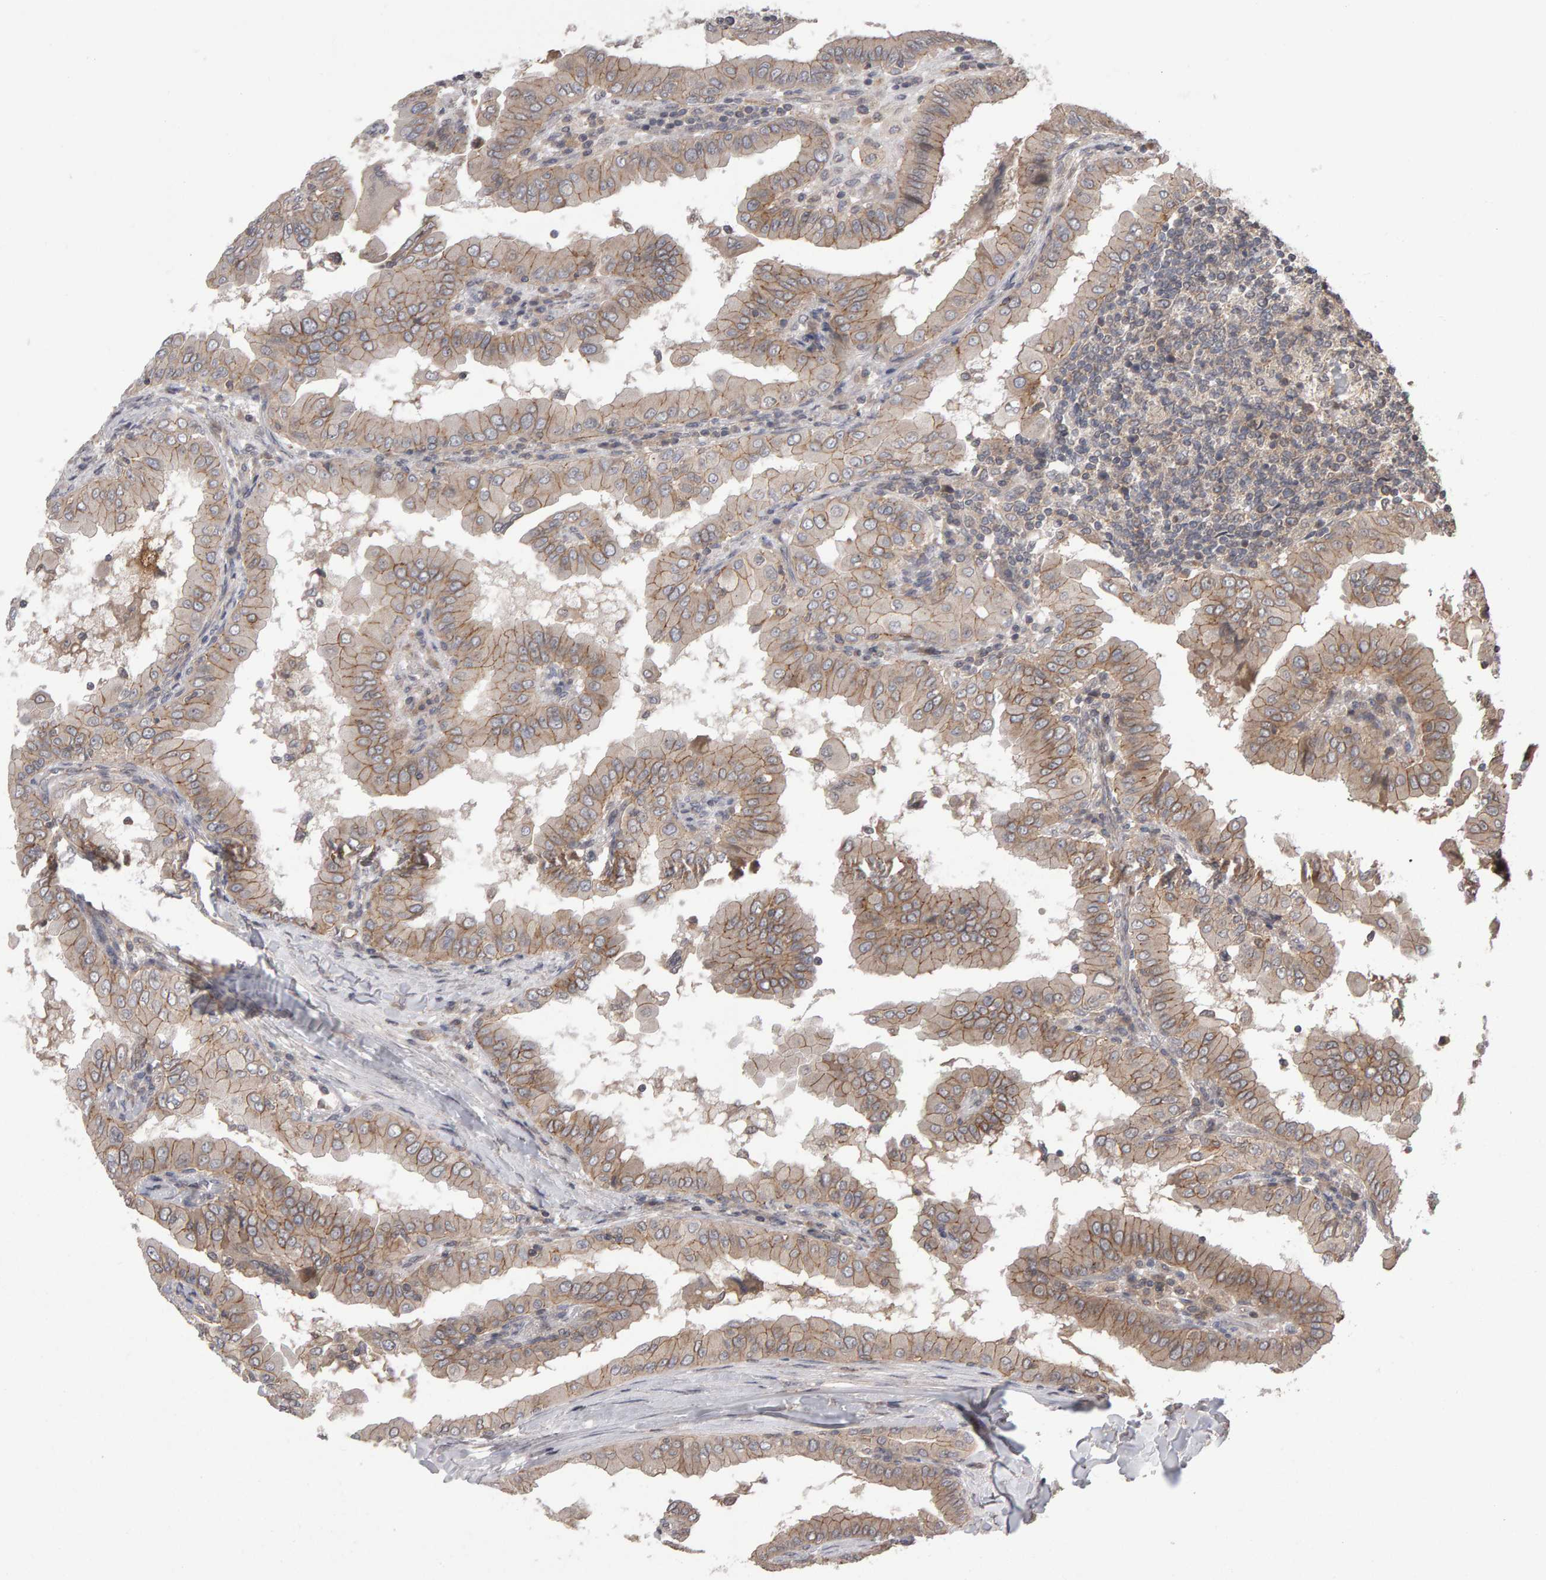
{"staining": {"intensity": "weak", "quantity": ">75%", "location": "cytoplasmic/membranous"}, "tissue": "thyroid cancer", "cell_type": "Tumor cells", "image_type": "cancer", "snomed": [{"axis": "morphology", "description": "Papillary adenocarcinoma, NOS"}, {"axis": "topography", "description": "Thyroid gland"}], "caption": "Protein expression analysis of thyroid cancer exhibits weak cytoplasmic/membranous expression in about >75% of tumor cells. (DAB IHC, brown staining for protein, blue staining for nuclei).", "gene": "SCRIB", "patient": {"sex": "male", "age": 33}}